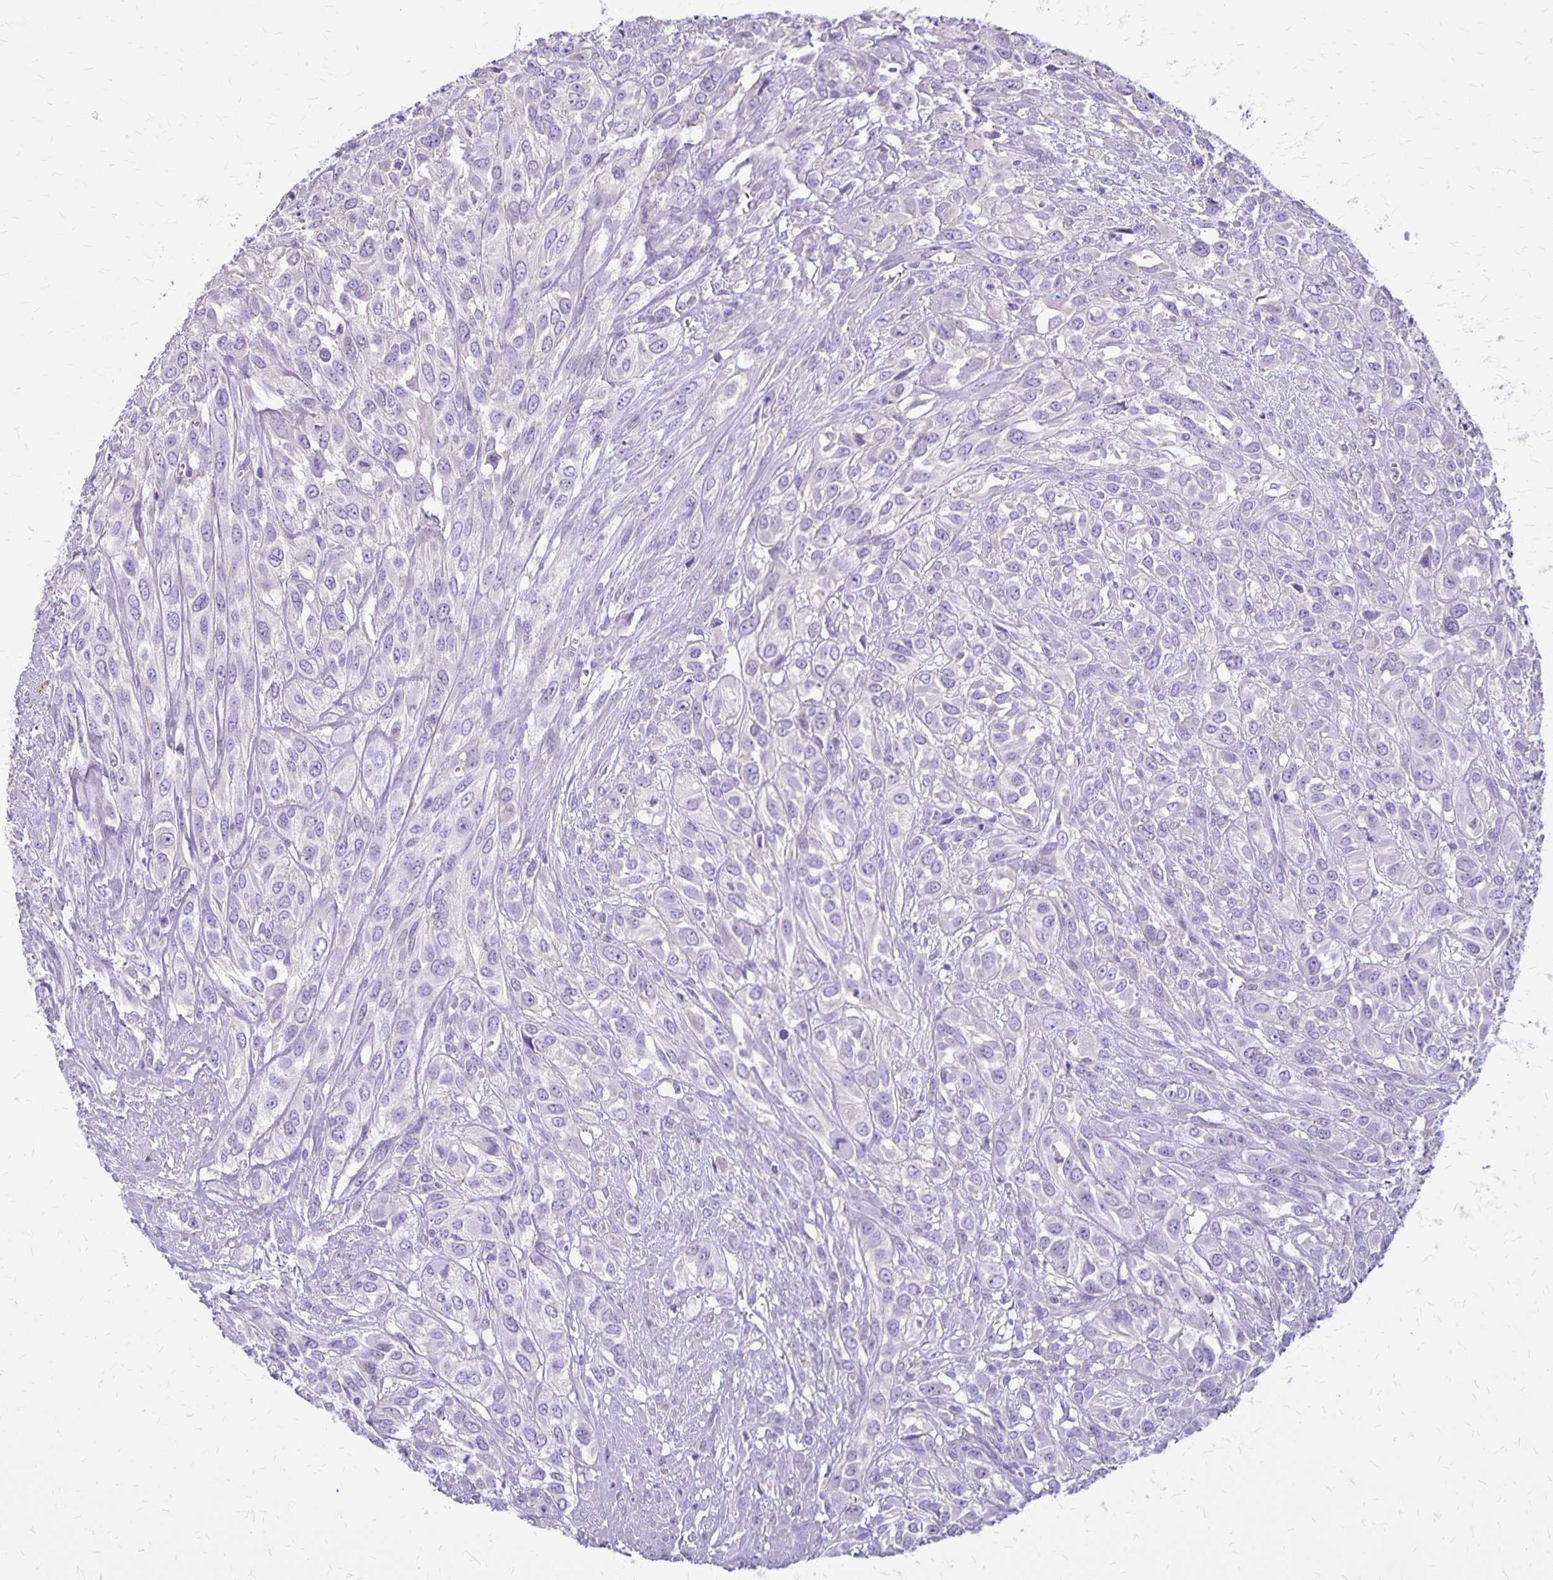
{"staining": {"intensity": "negative", "quantity": "none", "location": "none"}, "tissue": "urothelial cancer", "cell_type": "Tumor cells", "image_type": "cancer", "snomed": [{"axis": "morphology", "description": "Urothelial carcinoma, High grade"}, {"axis": "topography", "description": "Urinary bladder"}], "caption": "Tumor cells show no significant expression in urothelial cancer. (Stains: DAB immunohistochemistry (IHC) with hematoxylin counter stain, Microscopy: brightfield microscopy at high magnification).", "gene": "GP9", "patient": {"sex": "male", "age": 67}}